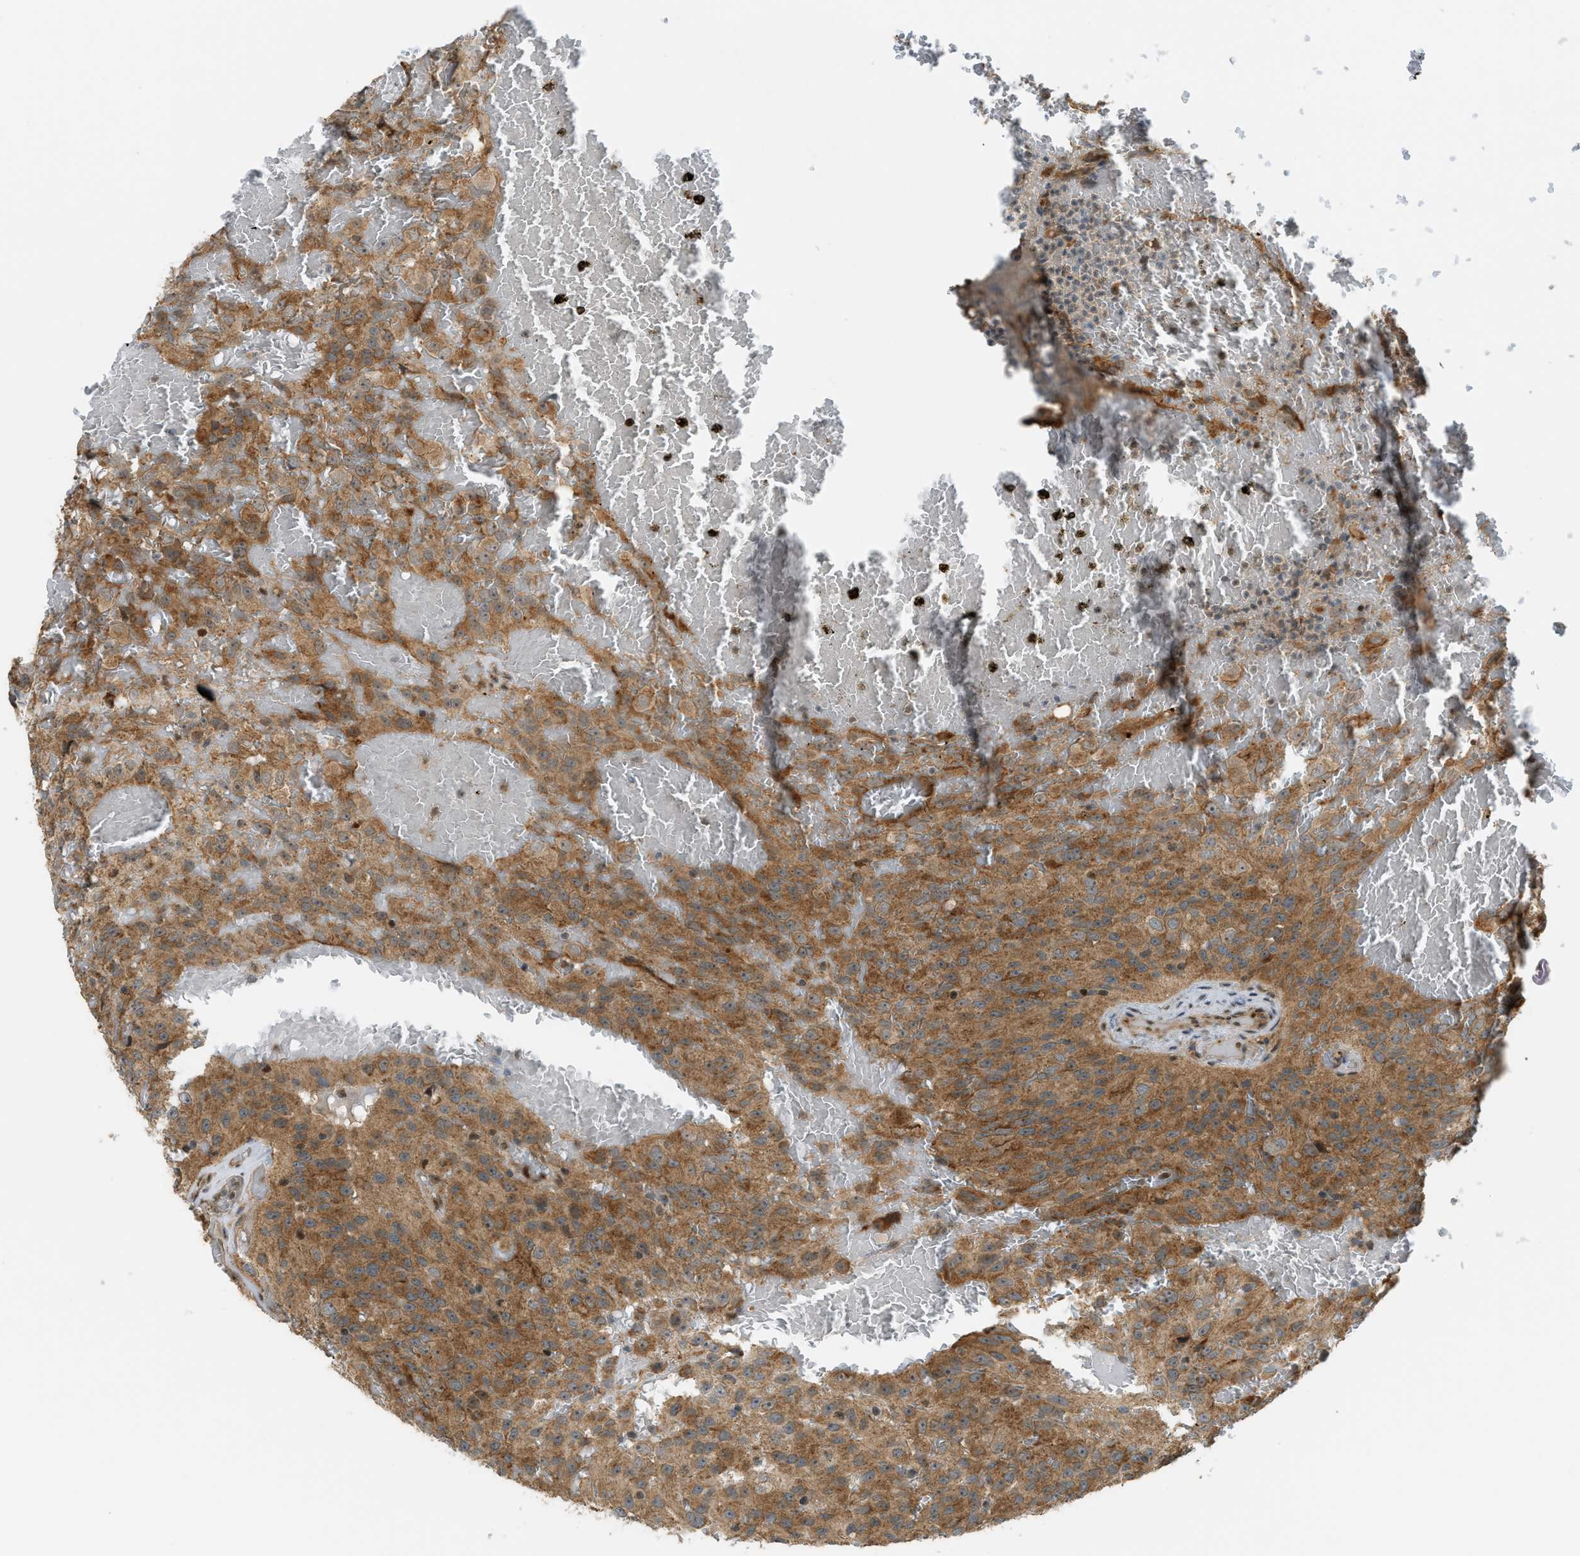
{"staining": {"intensity": "moderate", "quantity": ">75%", "location": "cytoplasmic/membranous,nuclear"}, "tissue": "glioma", "cell_type": "Tumor cells", "image_type": "cancer", "snomed": [{"axis": "morphology", "description": "Glioma, malignant, High grade"}, {"axis": "topography", "description": "Brain"}], "caption": "This photomicrograph exhibits glioma stained with immunohistochemistry to label a protein in brown. The cytoplasmic/membranous and nuclear of tumor cells show moderate positivity for the protein. Nuclei are counter-stained blue.", "gene": "CCDC186", "patient": {"sex": "male", "age": 32}}